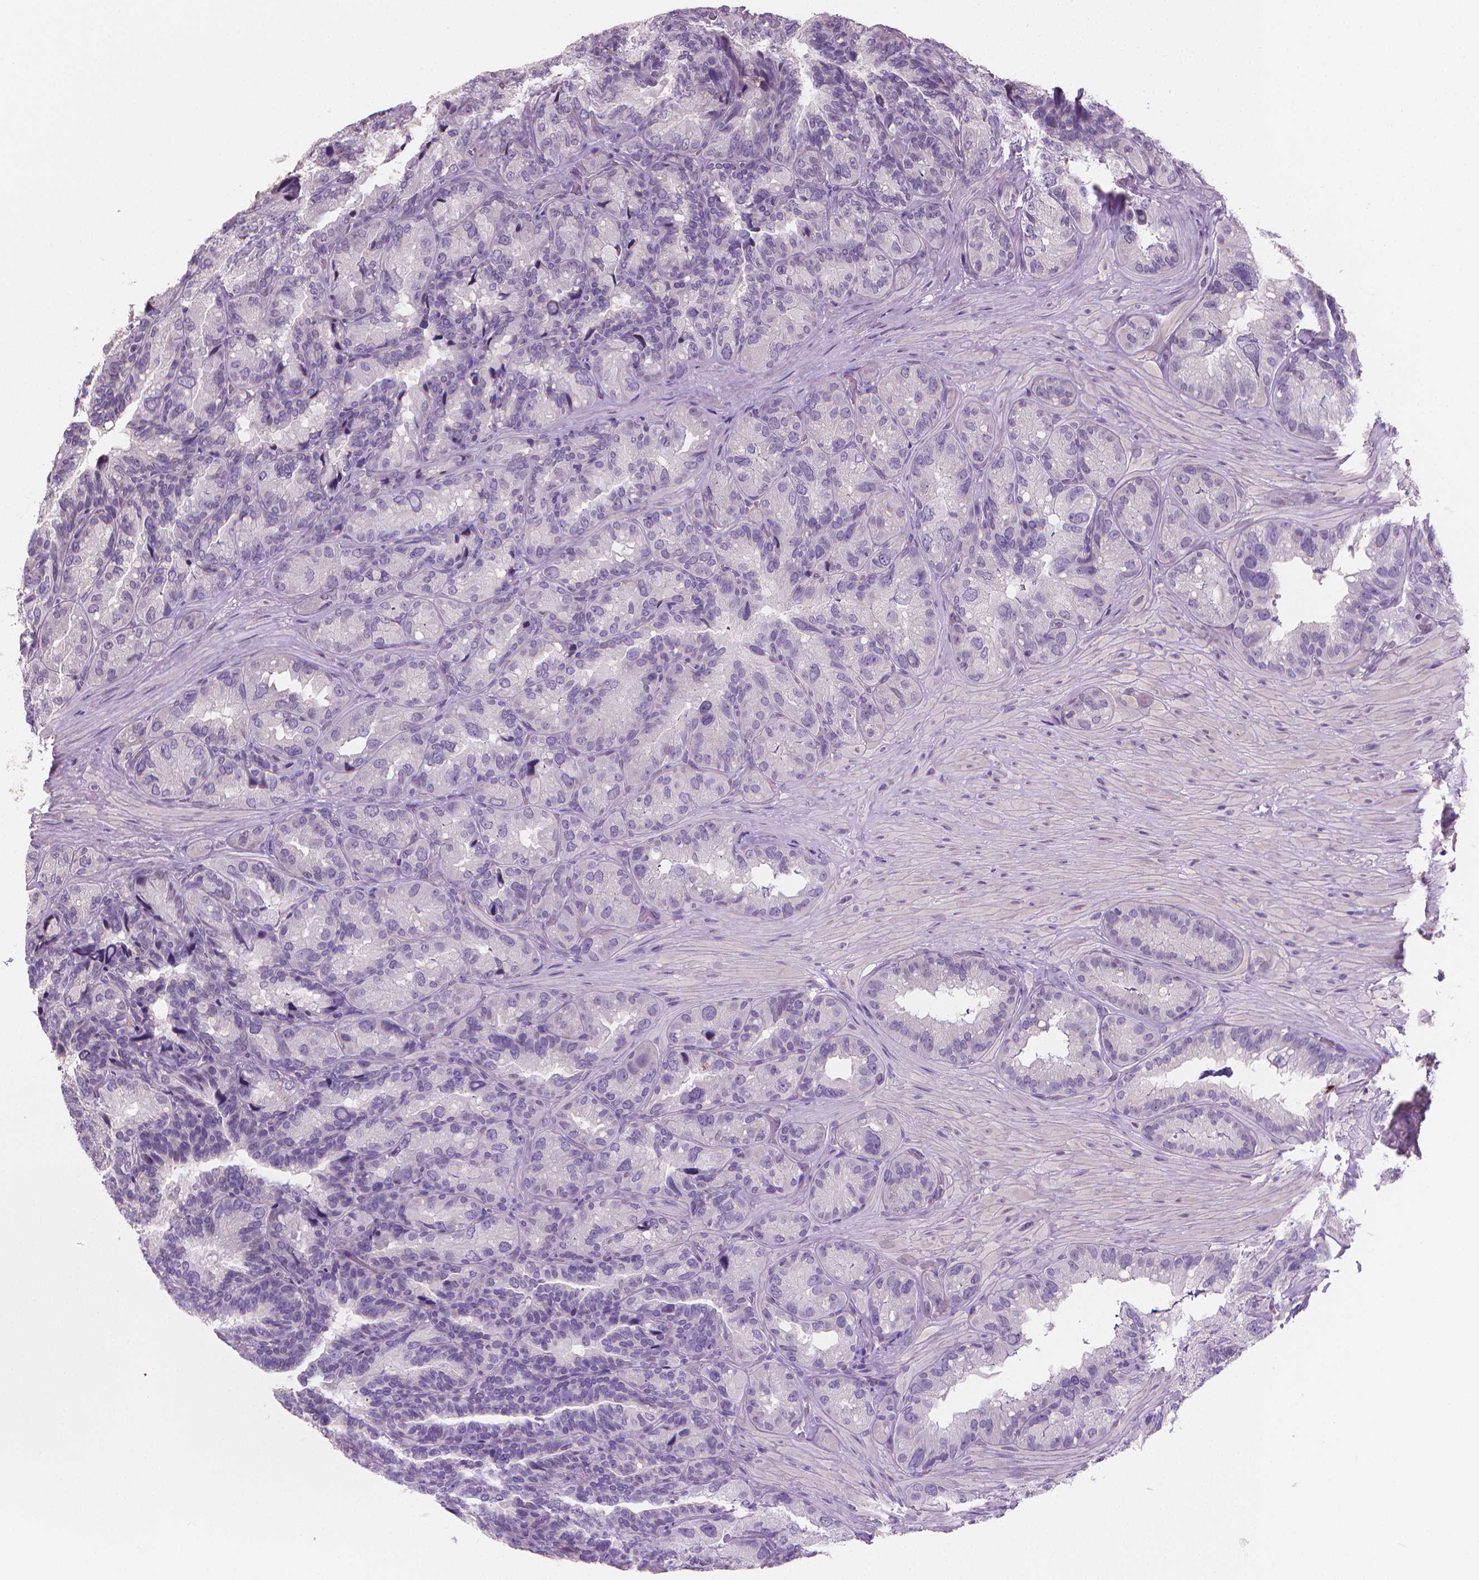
{"staining": {"intensity": "moderate", "quantity": "<25%", "location": "cytoplasmic/membranous"}, "tissue": "seminal vesicle", "cell_type": "Glandular cells", "image_type": "normal", "snomed": [{"axis": "morphology", "description": "Normal tissue, NOS"}, {"axis": "topography", "description": "Seminal veicle"}], "caption": "A brown stain labels moderate cytoplasmic/membranous expression of a protein in glandular cells of benign seminal vesicle.", "gene": "CLXN", "patient": {"sex": "male", "age": 60}}